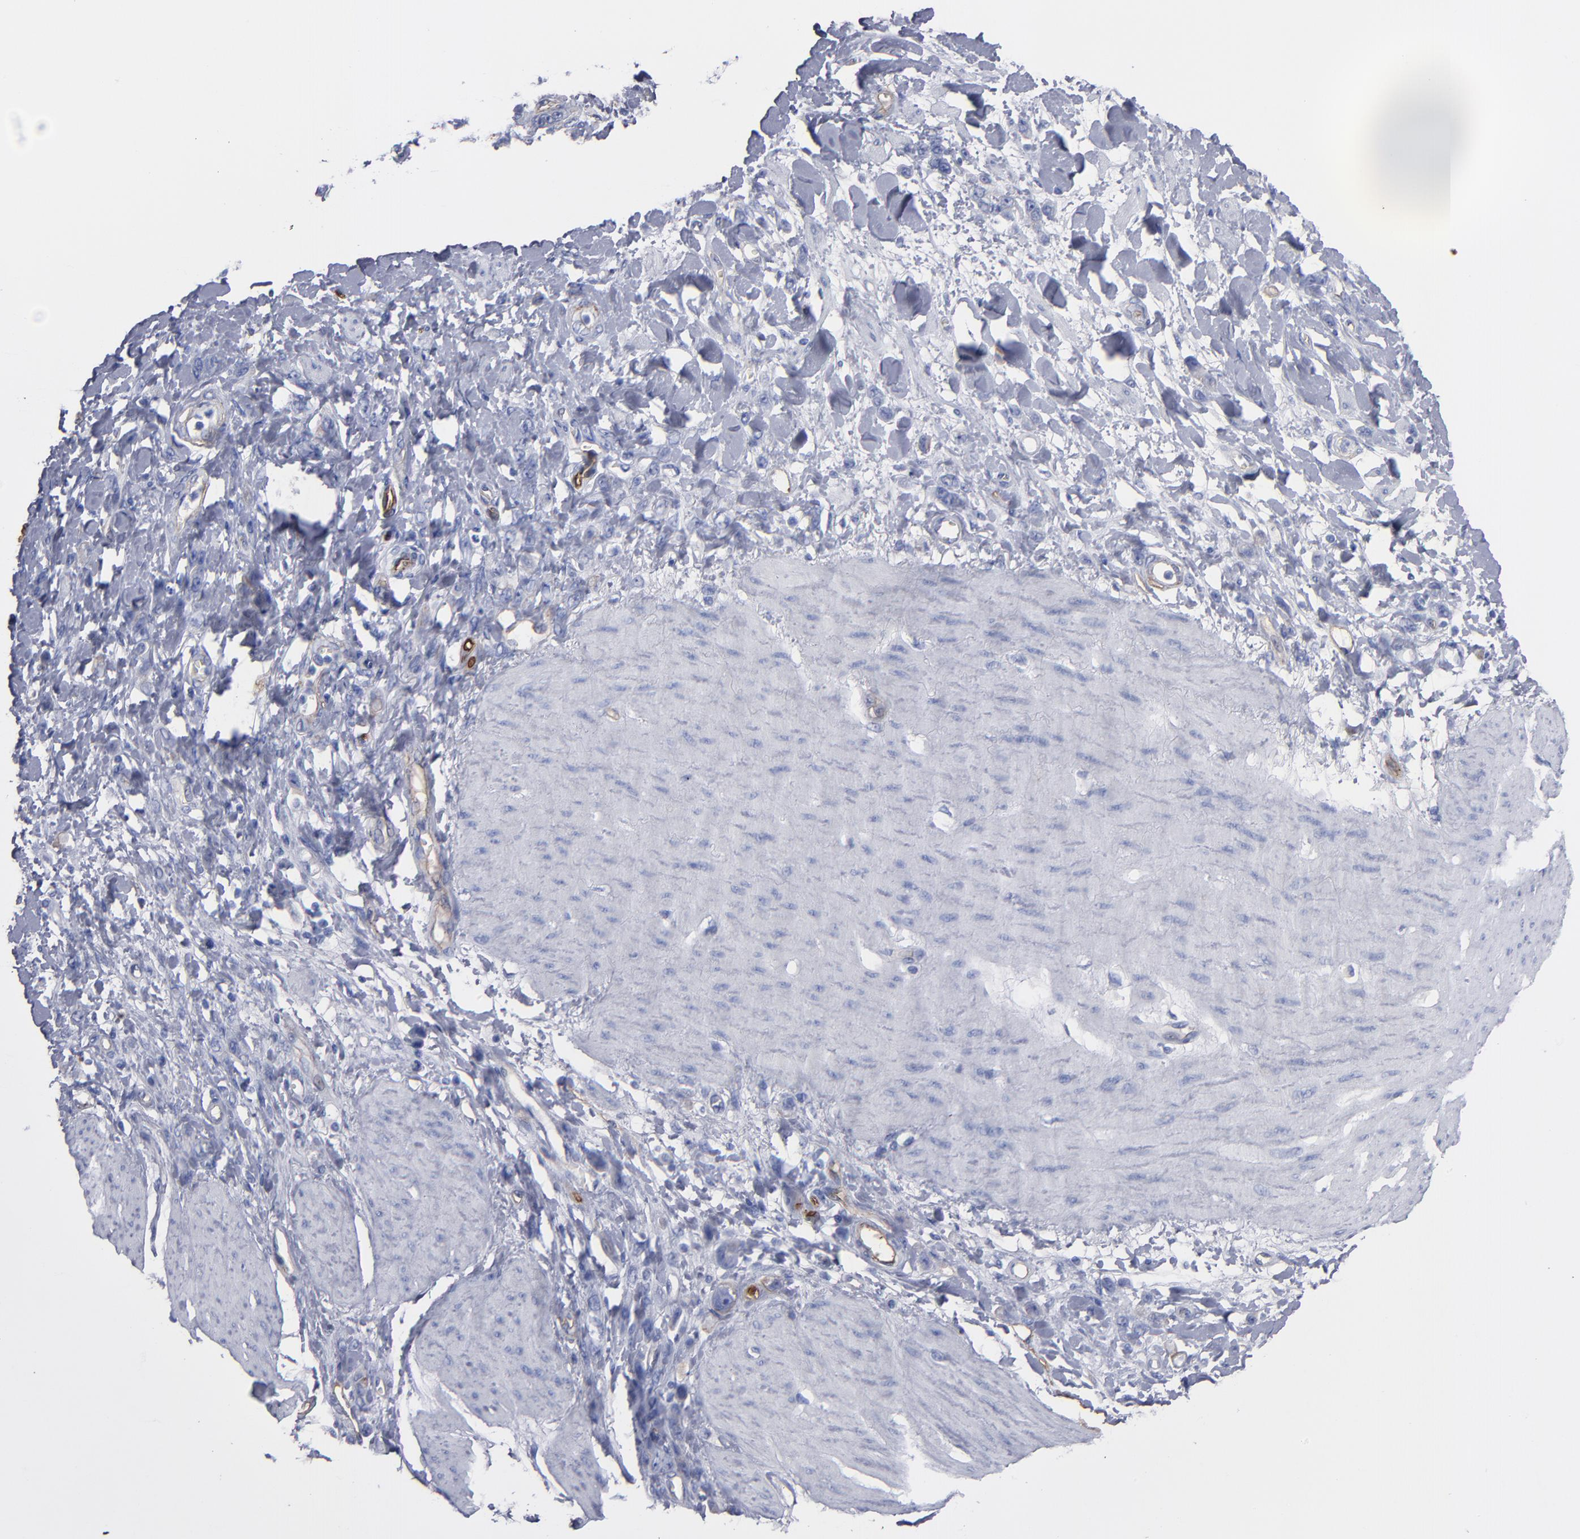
{"staining": {"intensity": "weak", "quantity": "<25%", "location": "cytoplasmic/membranous"}, "tissue": "stomach cancer", "cell_type": "Tumor cells", "image_type": "cancer", "snomed": [{"axis": "morphology", "description": "Normal tissue, NOS"}, {"axis": "morphology", "description": "Adenocarcinoma, NOS"}, {"axis": "topography", "description": "Stomach"}], "caption": "Adenocarcinoma (stomach) stained for a protein using IHC shows no staining tumor cells.", "gene": "TM4SF1", "patient": {"sex": "male", "age": 82}}